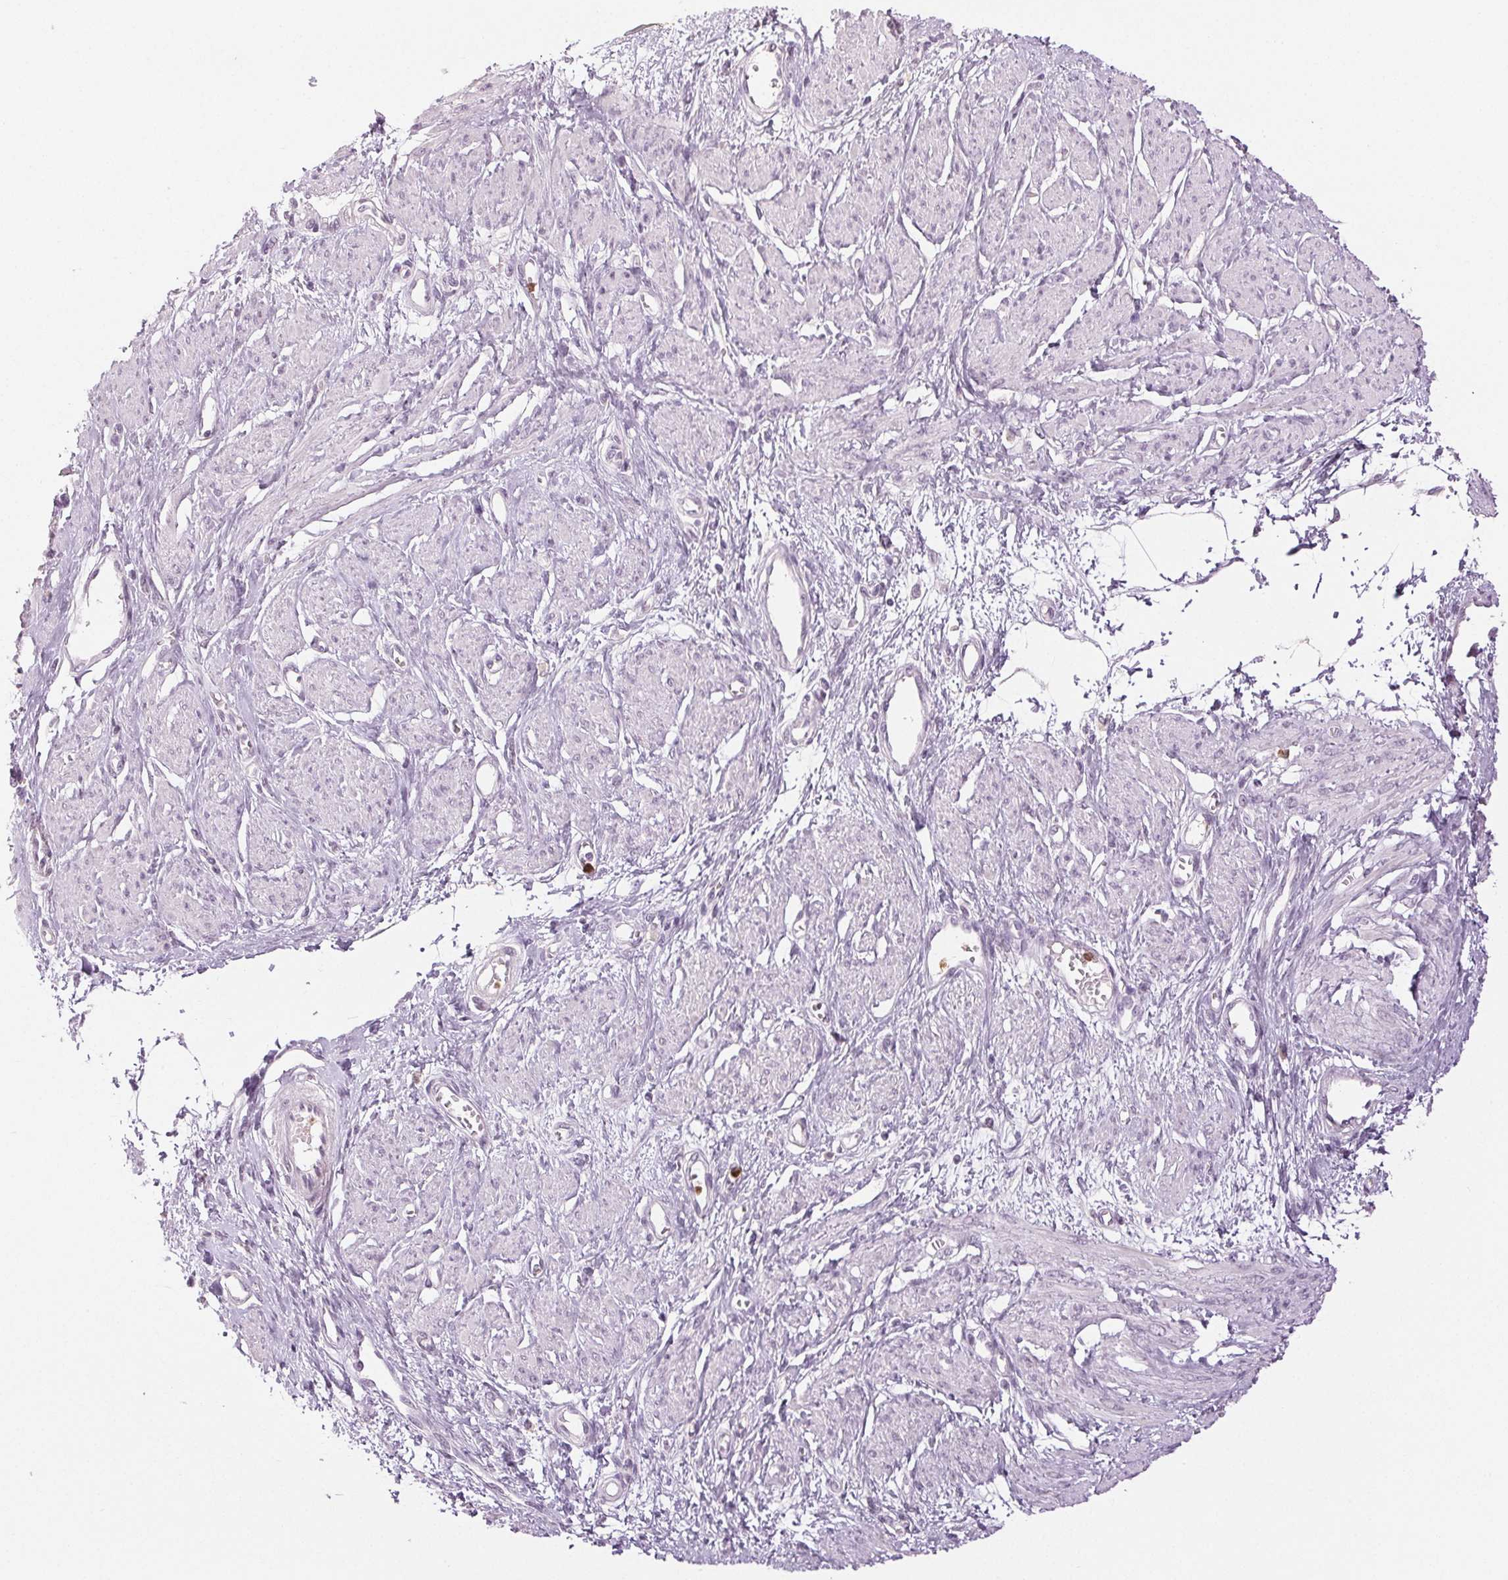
{"staining": {"intensity": "negative", "quantity": "none", "location": "none"}, "tissue": "smooth muscle", "cell_type": "Smooth muscle cells", "image_type": "normal", "snomed": [{"axis": "morphology", "description": "Normal tissue, NOS"}, {"axis": "topography", "description": "Smooth muscle"}, {"axis": "topography", "description": "Uterus"}], "caption": "High magnification brightfield microscopy of benign smooth muscle stained with DAB (brown) and counterstained with hematoxylin (blue): smooth muscle cells show no significant staining. Brightfield microscopy of immunohistochemistry (IHC) stained with DAB (3,3'-diaminobenzidine) (brown) and hematoxylin (blue), captured at high magnification.", "gene": "LTF", "patient": {"sex": "female", "age": 39}}